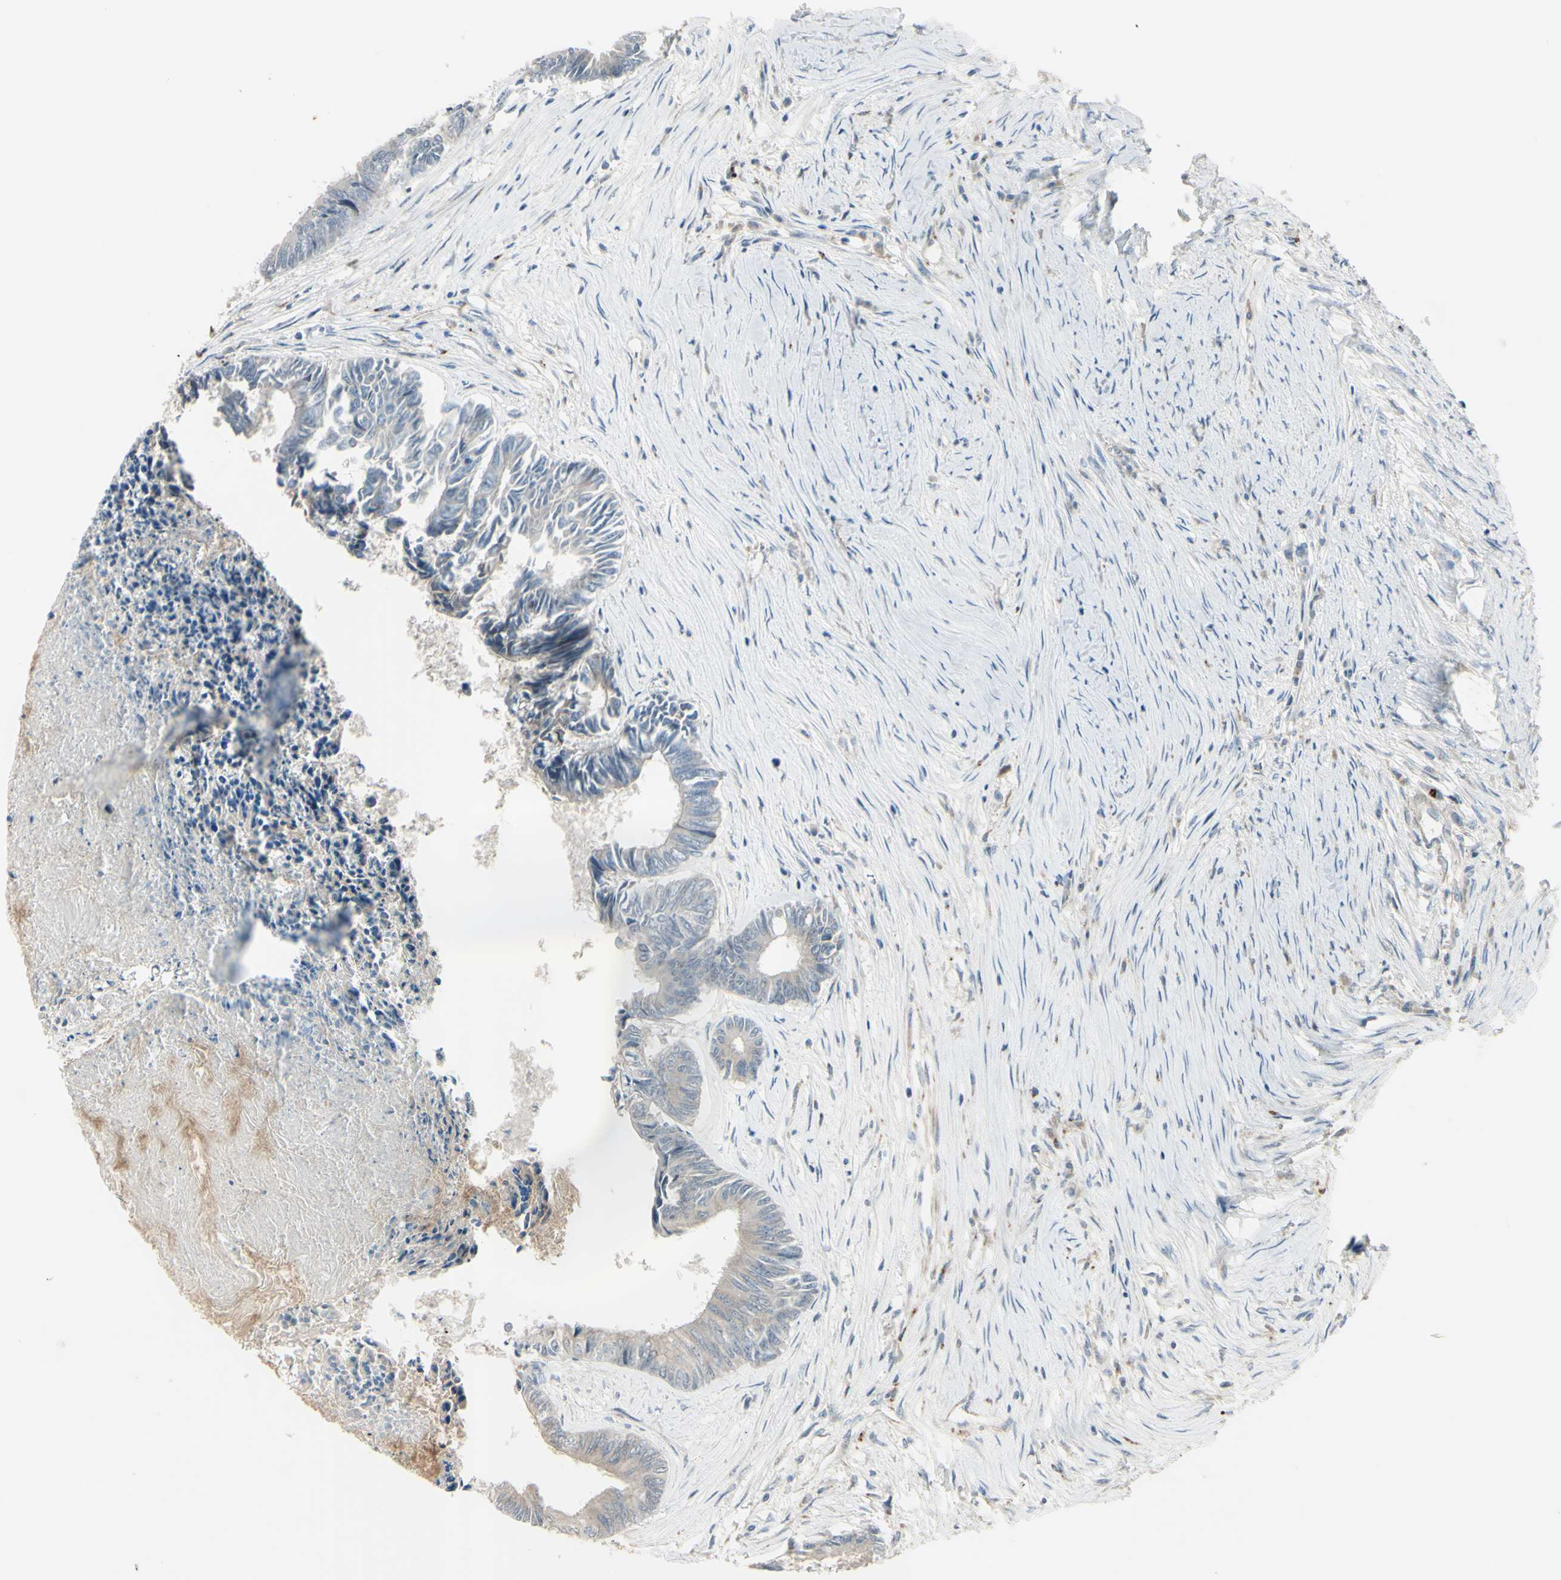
{"staining": {"intensity": "weak", "quantity": "<25%", "location": "cytoplasmic/membranous"}, "tissue": "colorectal cancer", "cell_type": "Tumor cells", "image_type": "cancer", "snomed": [{"axis": "morphology", "description": "Adenocarcinoma, NOS"}, {"axis": "topography", "description": "Rectum"}], "caption": "Immunohistochemical staining of adenocarcinoma (colorectal) exhibits no significant positivity in tumor cells.", "gene": "NDFIP1", "patient": {"sex": "male", "age": 63}}